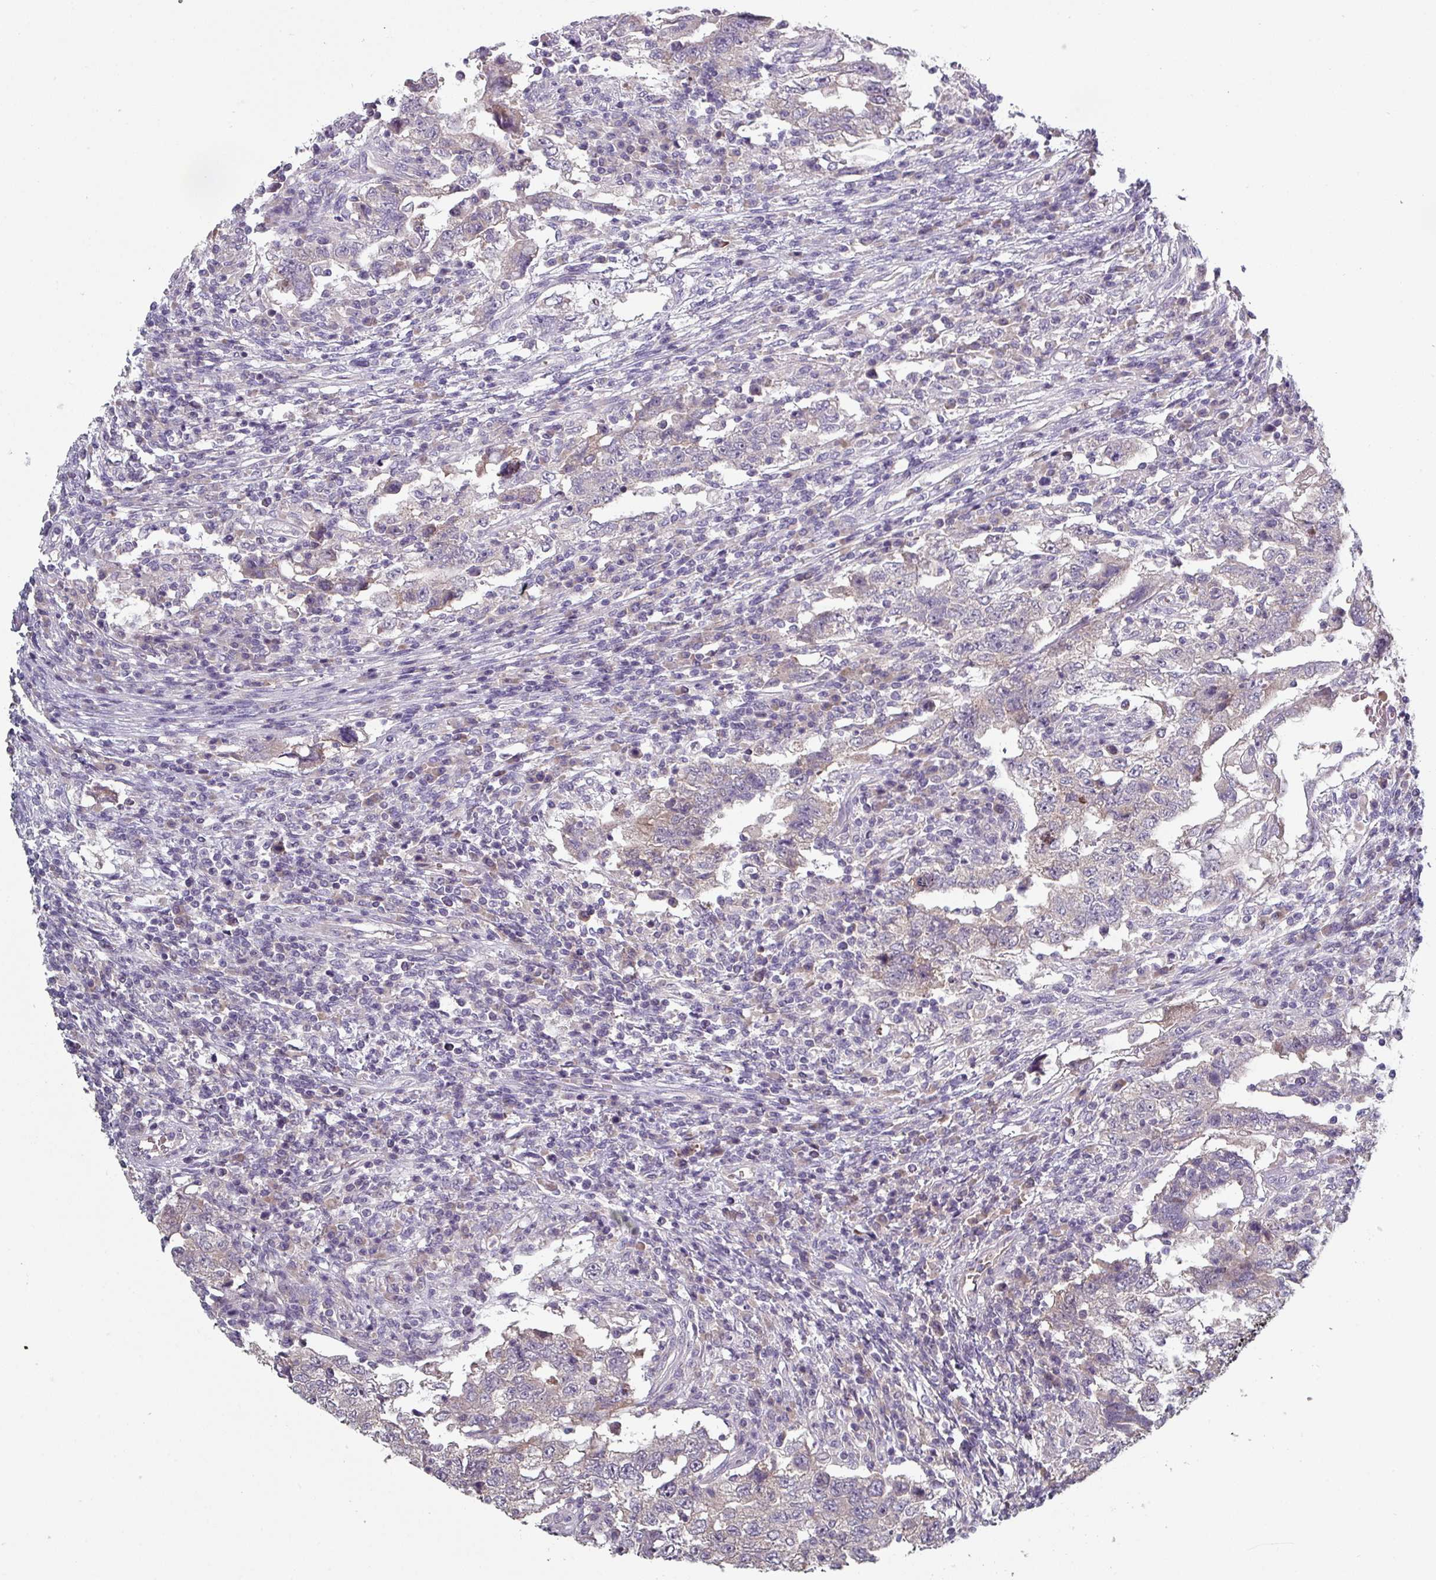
{"staining": {"intensity": "weak", "quantity": "<25%", "location": "cytoplasmic/membranous"}, "tissue": "testis cancer", "cell_type": "Tumor cells", "image_type": "cancer", "snomed": [{"axis": "morphology", "description": "Carcinoma, Embryonal, NOS"}, {"axis": "topography", "description": "Testis"}], "caption": "Immunohistochemistry (IHC) micrograph of neoplastic tissue: testis cancer stained with DAB (3,3'-diaminobenzidine) shows no significant protein staining in tumor cells.", "gene": "PRAMEF8", "patient": {"sex": "male", "age": 26}}